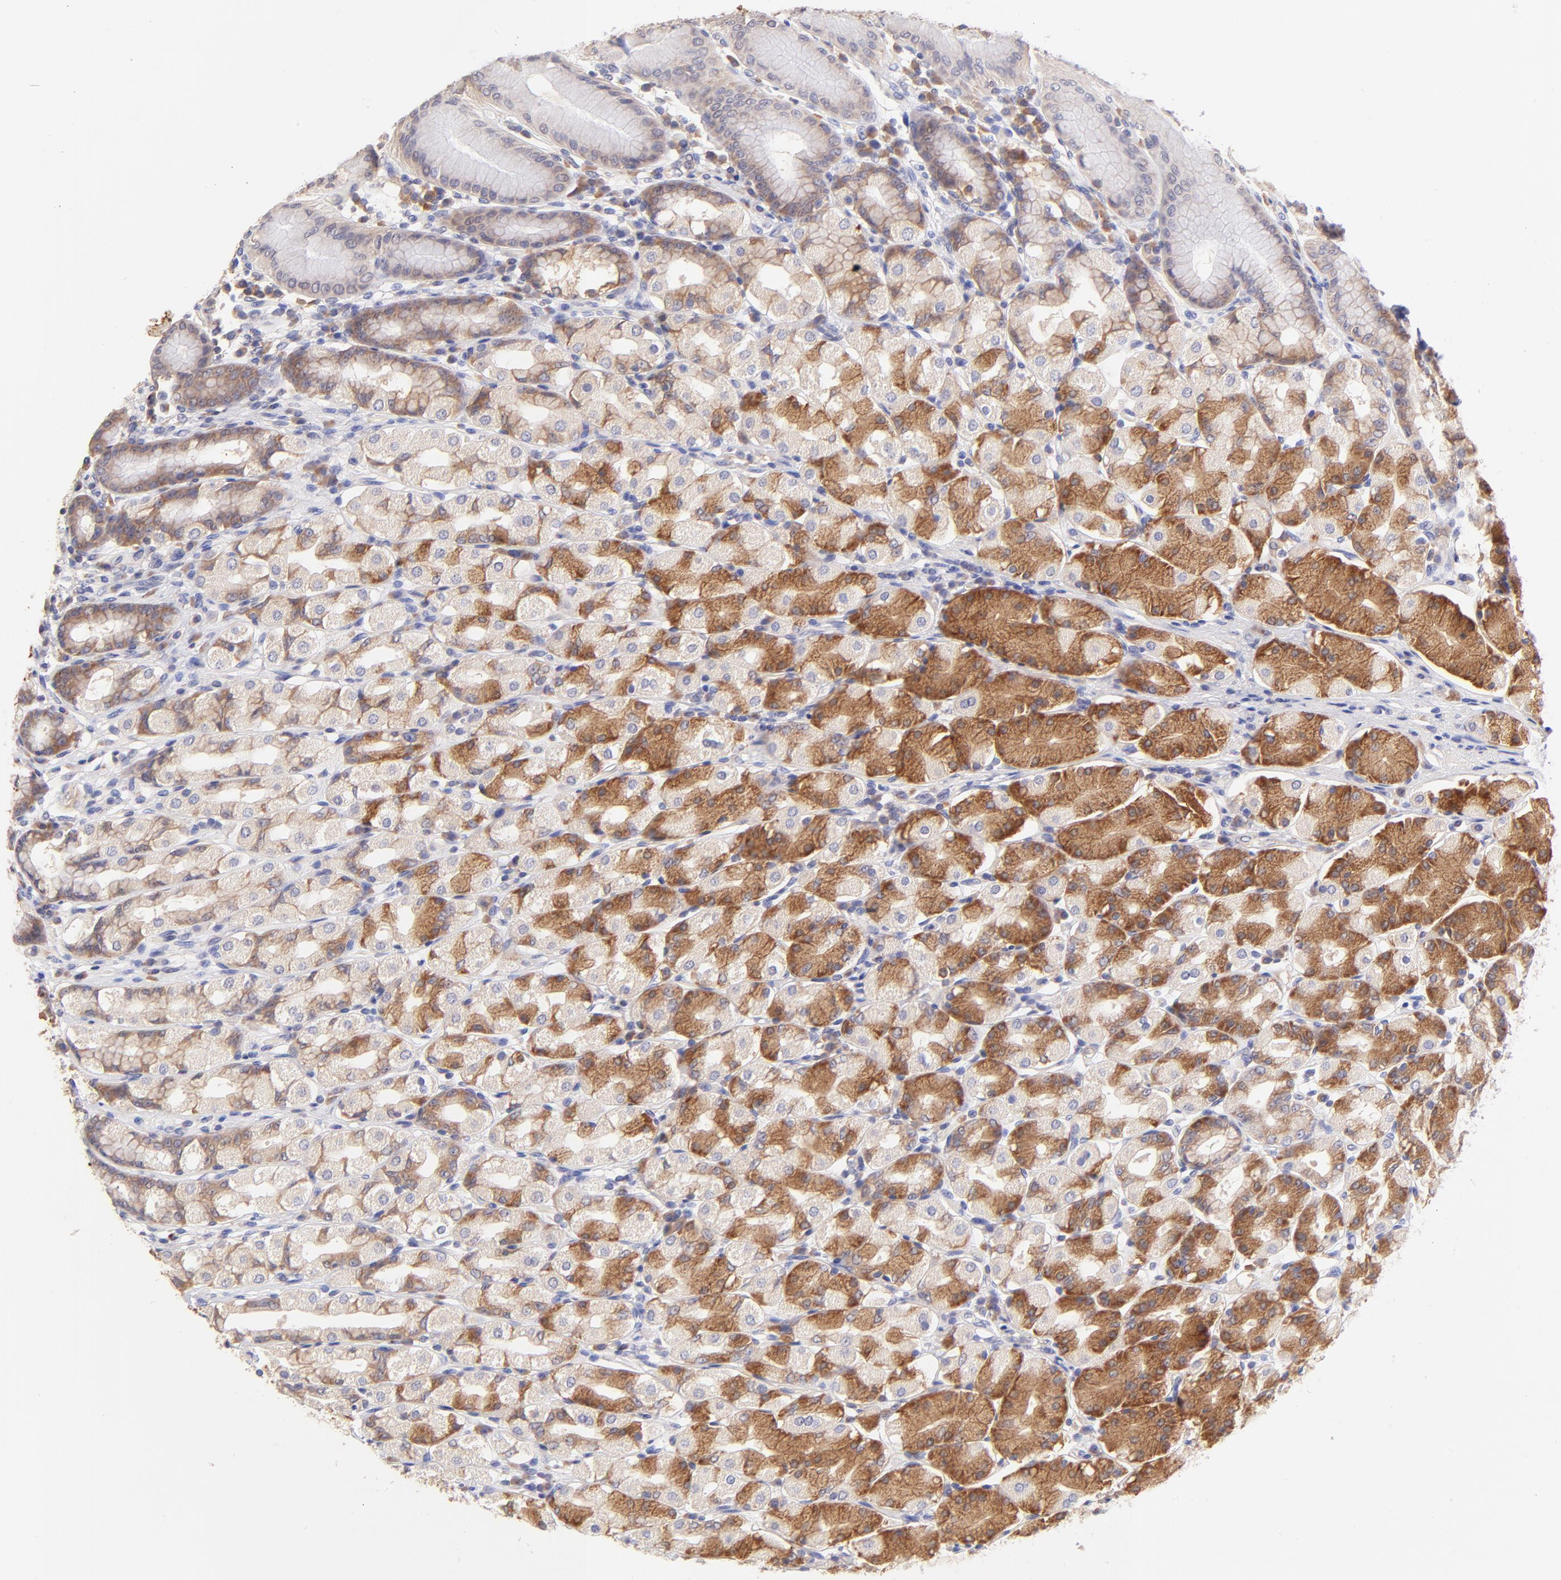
{"staining": {"intensity": "moderate", "quantity": "25%-75%", "location": "cytoplasmic/membranous"}, "tissue": "stomach", "cell_type": "Glandular cells", "image_type": "normal", "snomed": [{"axis": "morphology", "description": "Normal tissue, NOS"}, {"axis": "topography", "description": "Stomach, upper"}], "caption": "Moderate cytoplasmic/membranous expression for a protein is identified in about 25%-75% of glandular cells of normal stomach using immunohistochemistry (IHC).", "gene": "RPL11", "patient": {"sex": "male", "age": 68}}